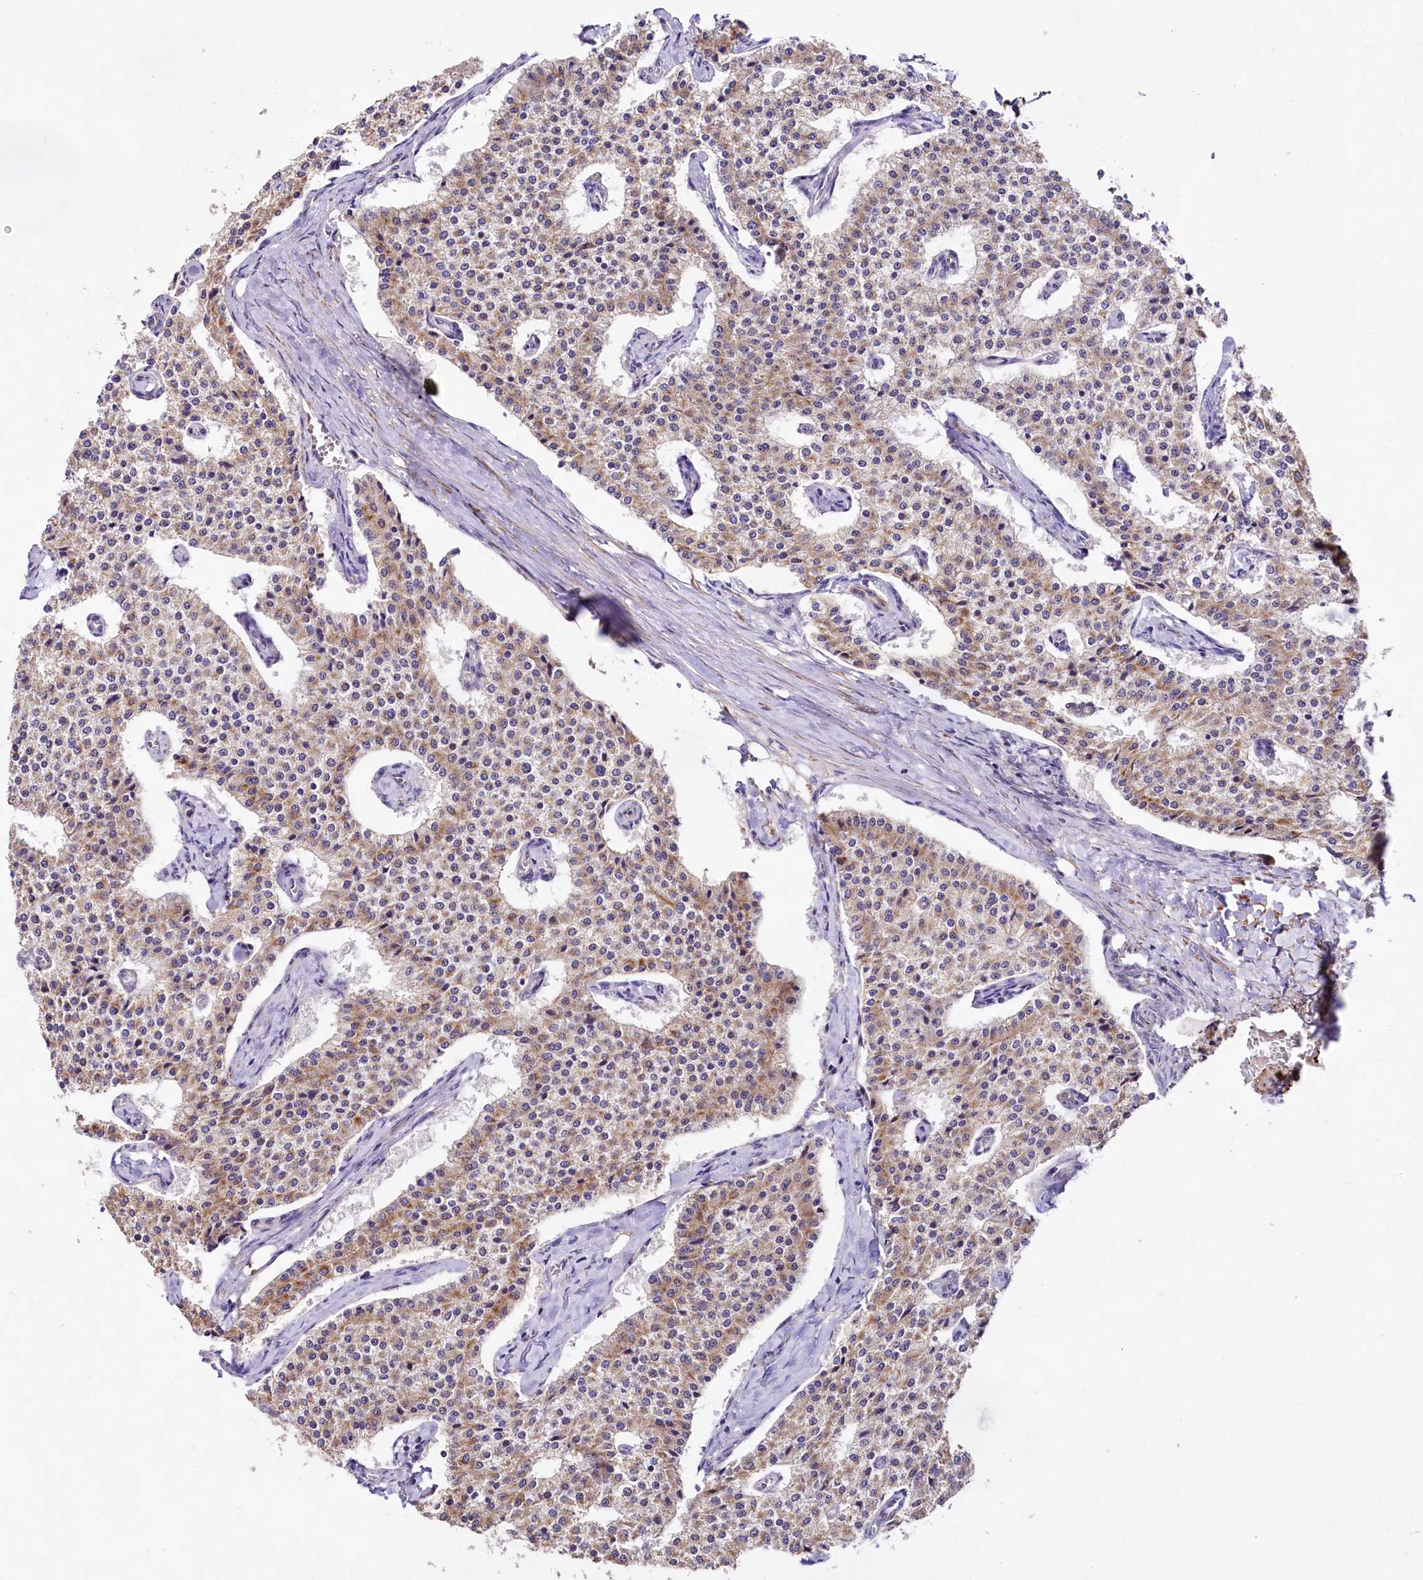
{"staining": {"intensity": "weak", "quantity": "25%-75%", "location": "cytoplasmic/membranous"}, "tissue": "carcinoid", "cell_type": "Tumor cells", "image_type": "cancer", "snomed": [{"axis": "morphology", "description": "Carcinoid, malignant, NOS"}, {"axis": "topography", "description": "Colon"}], "caption": "The photomicrograph exhibits immunohistochemical staining of carcinoid. There is weak cytoplasmic/membranous expression is identified in approximately 25%-75% of tumor cells. The protein is stained brown, and the nuclei are stained in blue (DAB IHC with brightfield microscopy, high magnification).", "gene": "VPS11", "patient": {"sex": "female", "age": 52}}